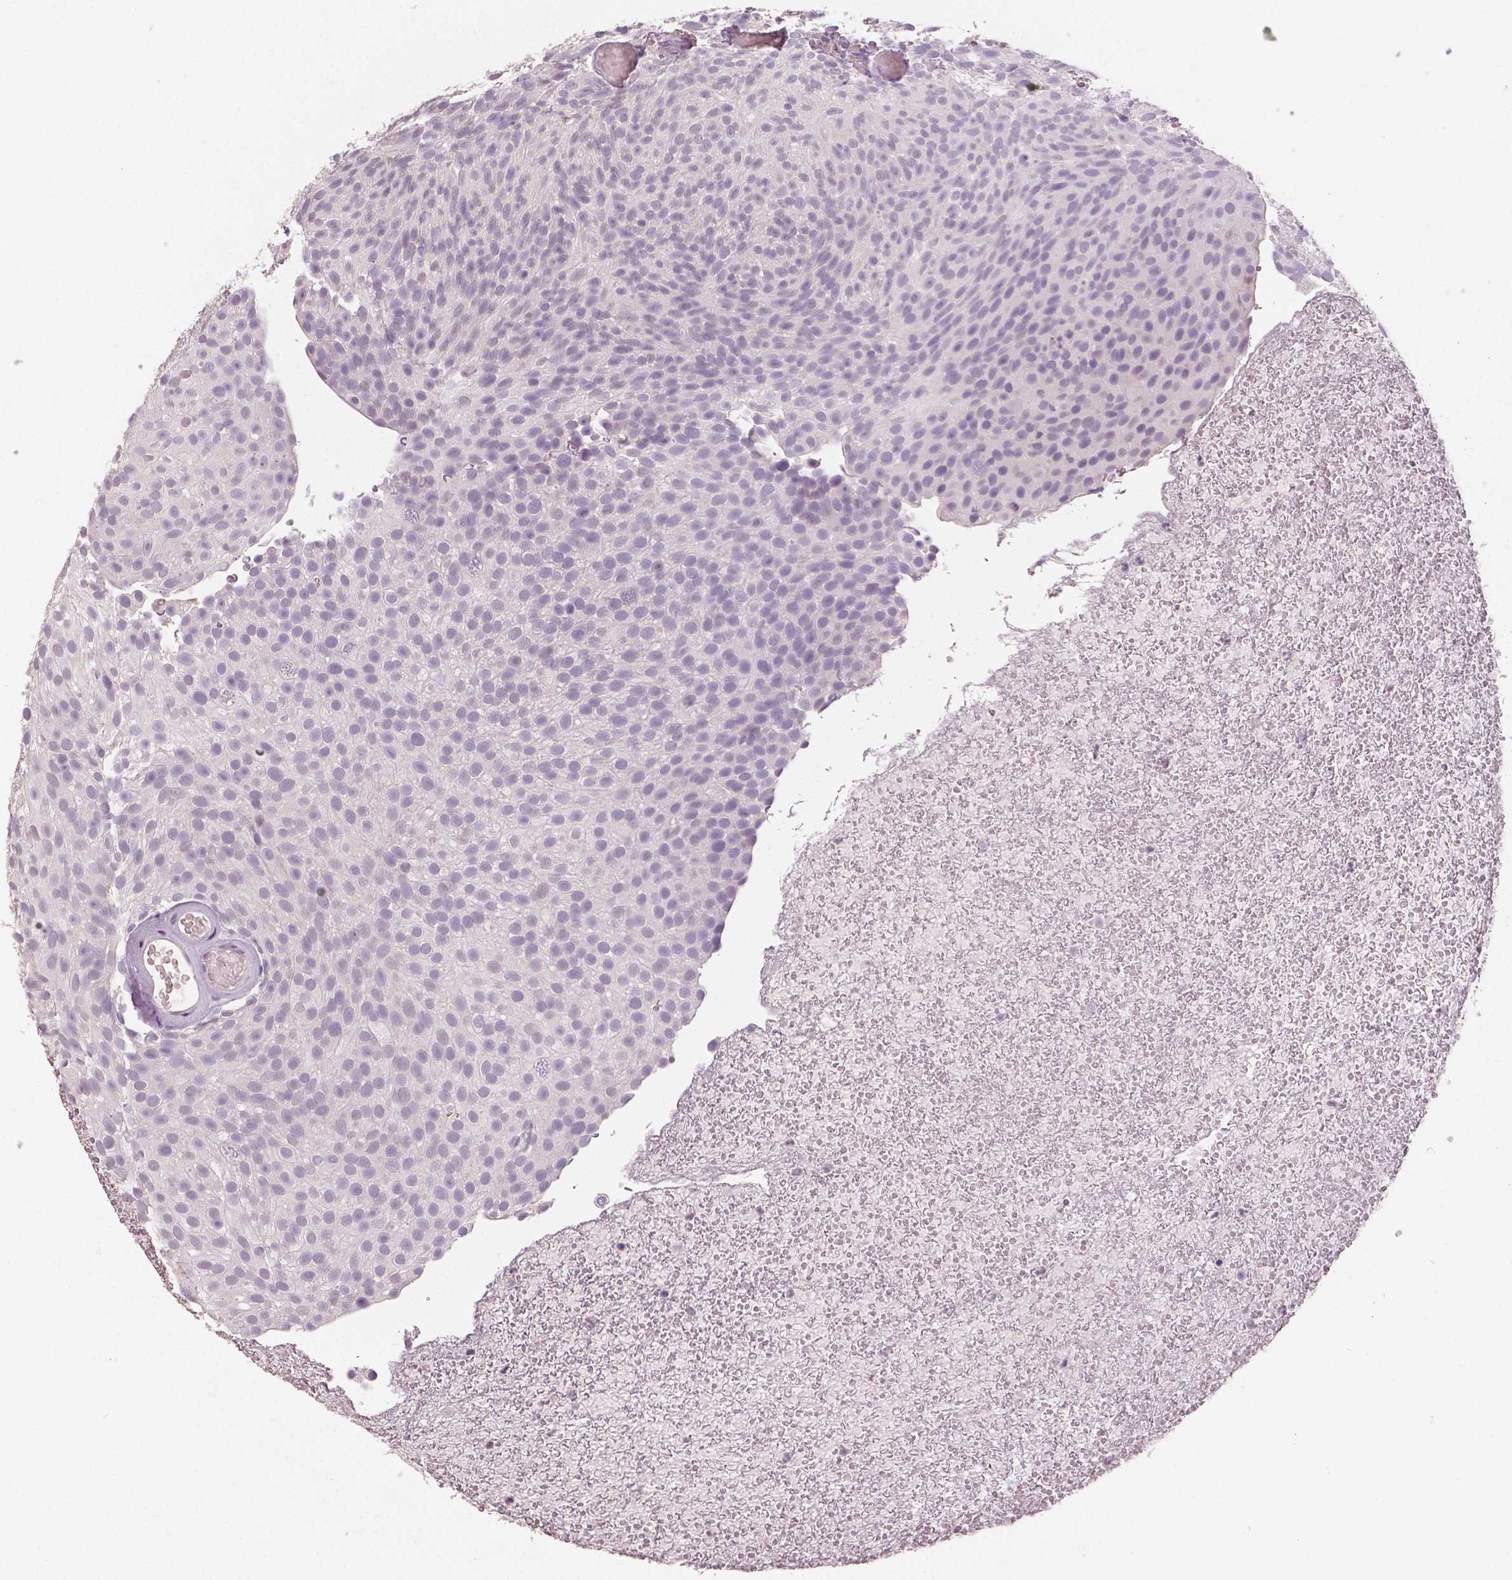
{"staining": {"intensity": "negative", "quantity": "none", "location": "none"}, "tissue": "urothelial cancer", "cell_type": "Tumor cells", "image_type": "cancer", "snomed": [{"axis": "morphology", "description": "Urothelial carcinoma, Low grade"}, {"axis": "topography", "description": "Urinary bladder"}], "caption": "Tumor cells are negative for protein expression in human urothelial cancer.", "gene": "NECAB1", "patient": {"sex": "male", "age": 78}}